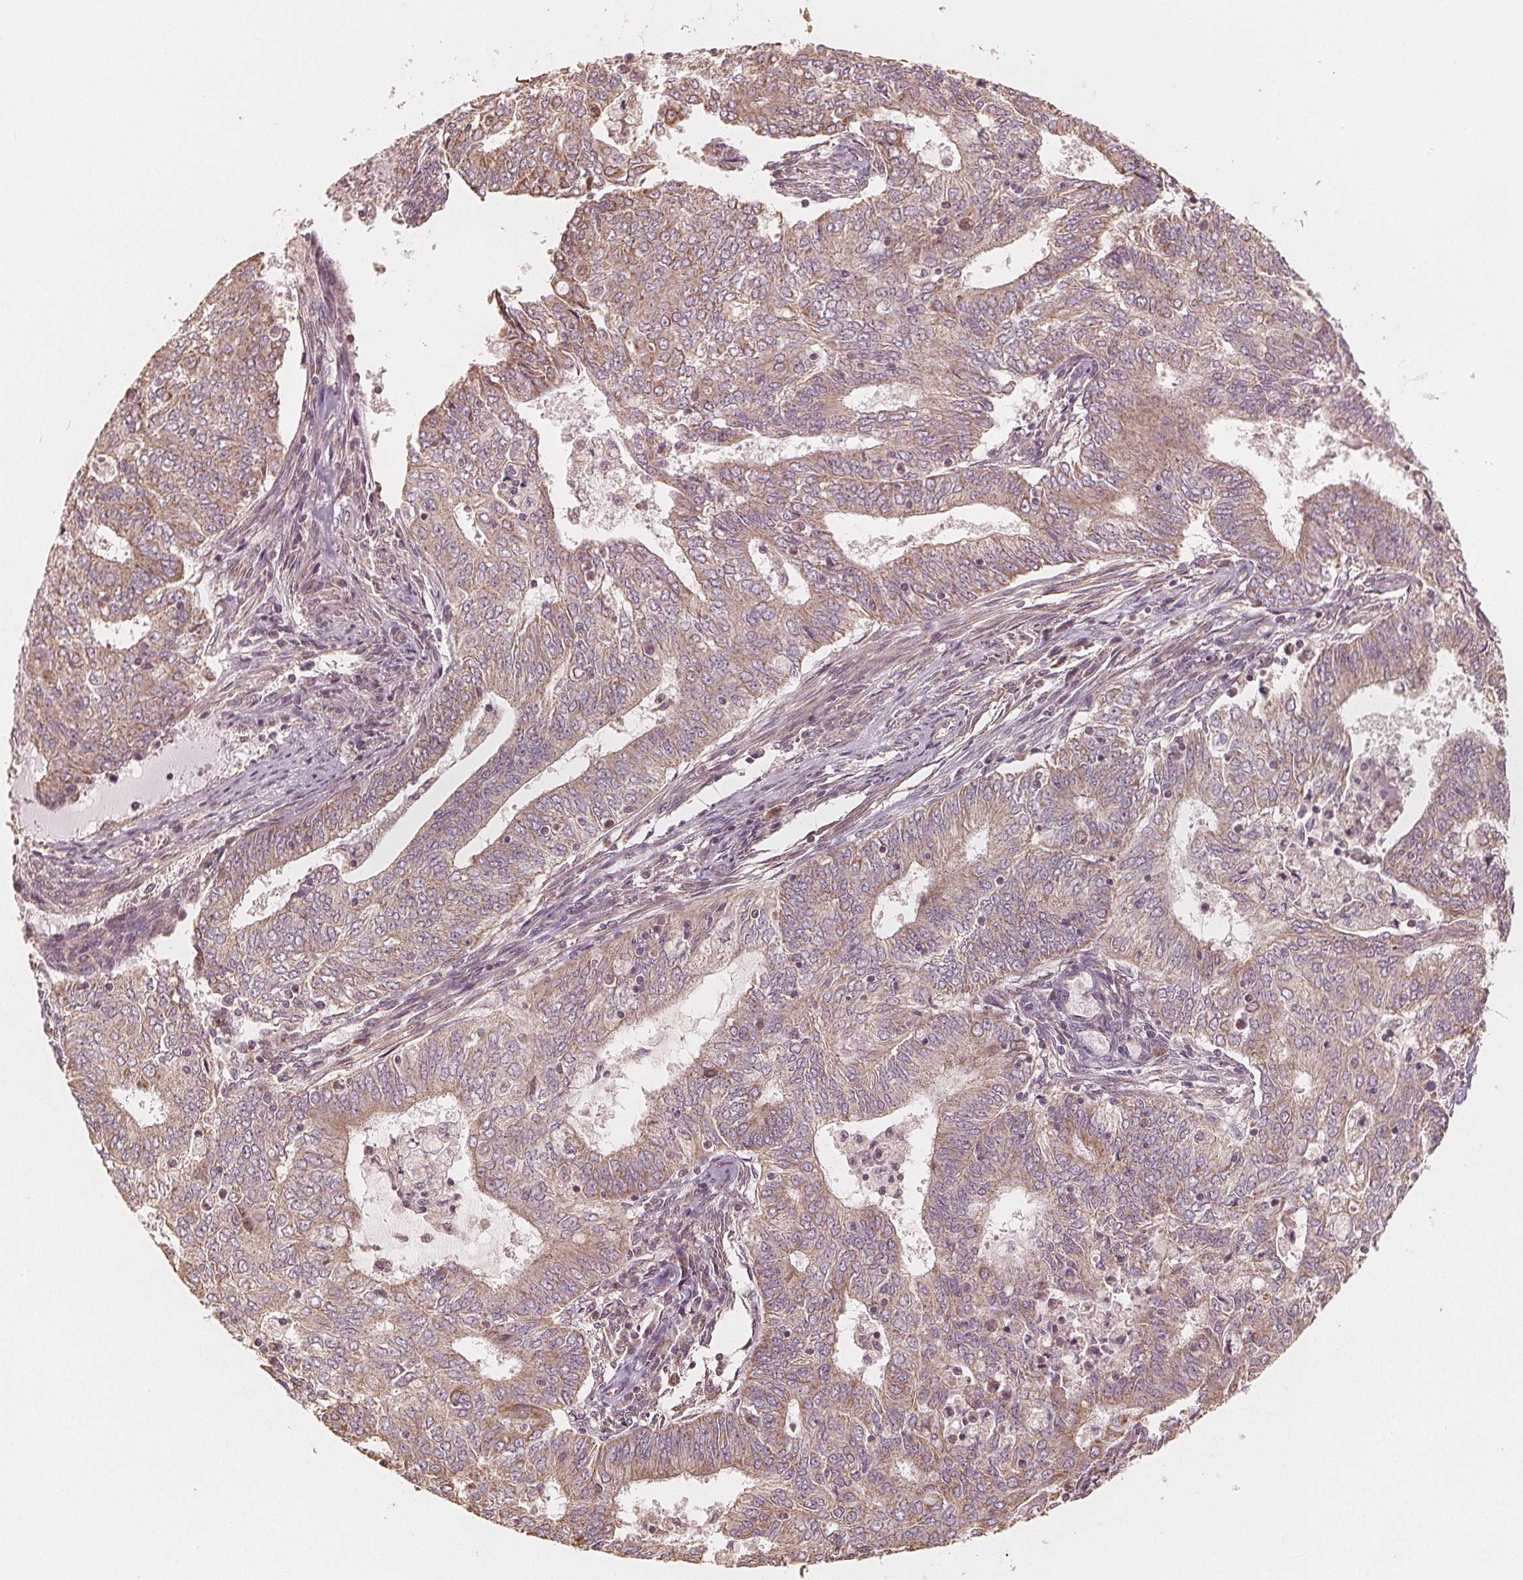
{"staining": {"intensity": "moderate", "quantity": "25%-75%", "location": "cytoplasmic/membranous"}, "tissue": "endometrial cancer", "cell_type": "Tumor cells", "image_type": "cancer", "snomed": [{"axis": "morphology", "description": "Adenocarcinoma, NOS"}, {"axis": "topography", "description": "Endometrium"}], "caption": "Endometrial adenocarcinoma was stained to show a protein in brown. There is medium levels of moderate cytoplasmic/membranous expression in about 25%-75% of tumor cells.", "gene": "PEX26", "patient": {"sex": "female", "age": 62}}